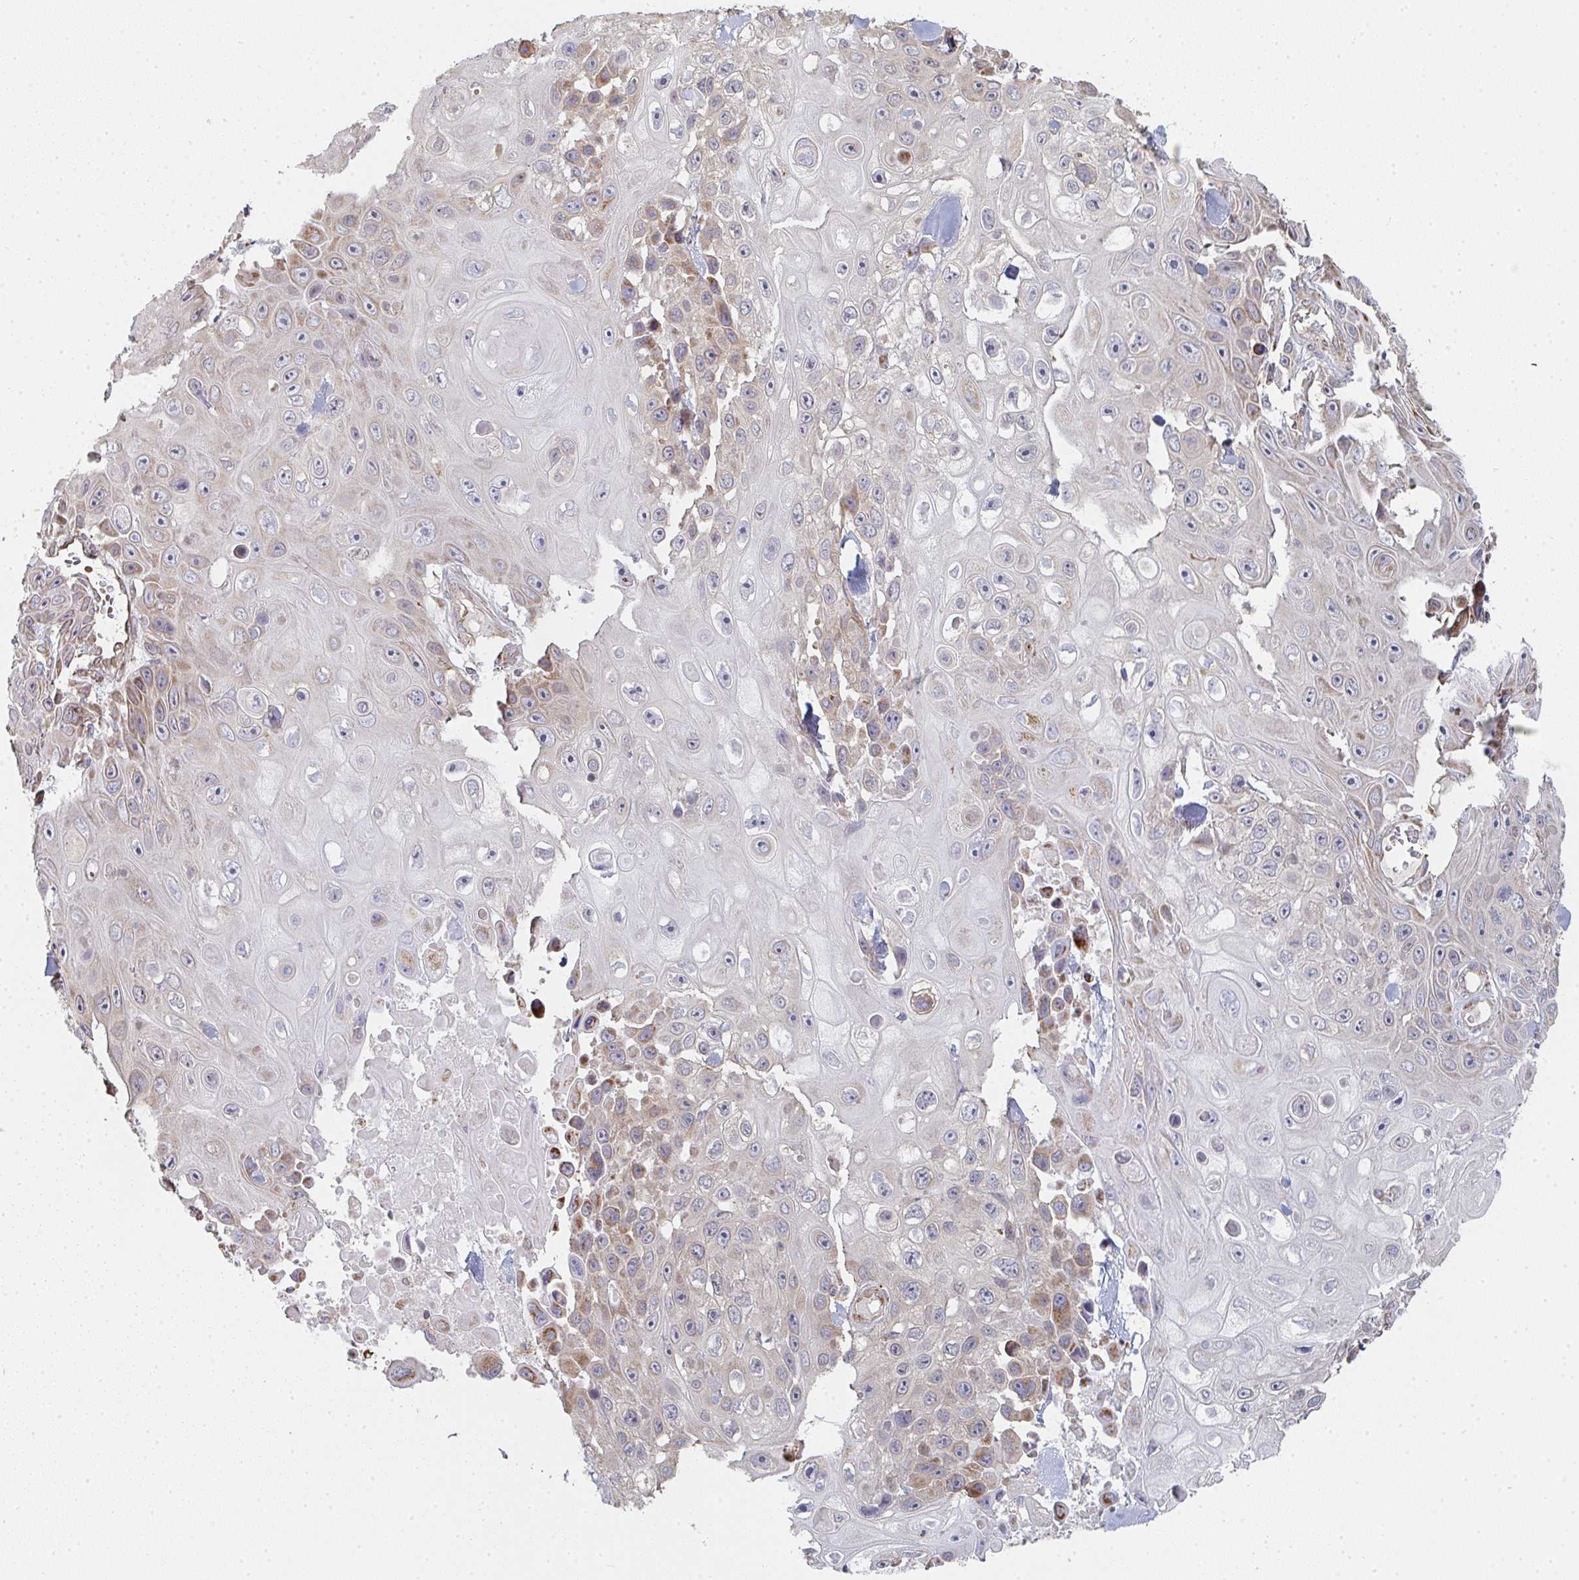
{"staining": {"intensity": "moderate", "quantity": "25%-75%", "location": "cytoplasmic/membranous"}, "tissue": "skin cancer", "cell_type": "Tumor cells", "image_type": "cancer", "snomed": [{"axis": "morphology", "description": "Squamous cell carcinoma, NOS"}, {"axis": "topography", "description": "Skin"}], "caption": "This histopathology image demonstrates immunohistochemistry (IHC) staining of human skin cancer, with medium moderate cytoplasmic/membranous staining in approximately 25%-75% of tumor cells.", "gene": "ZNF526", "patient": {"sex": "male", "age": 82}}